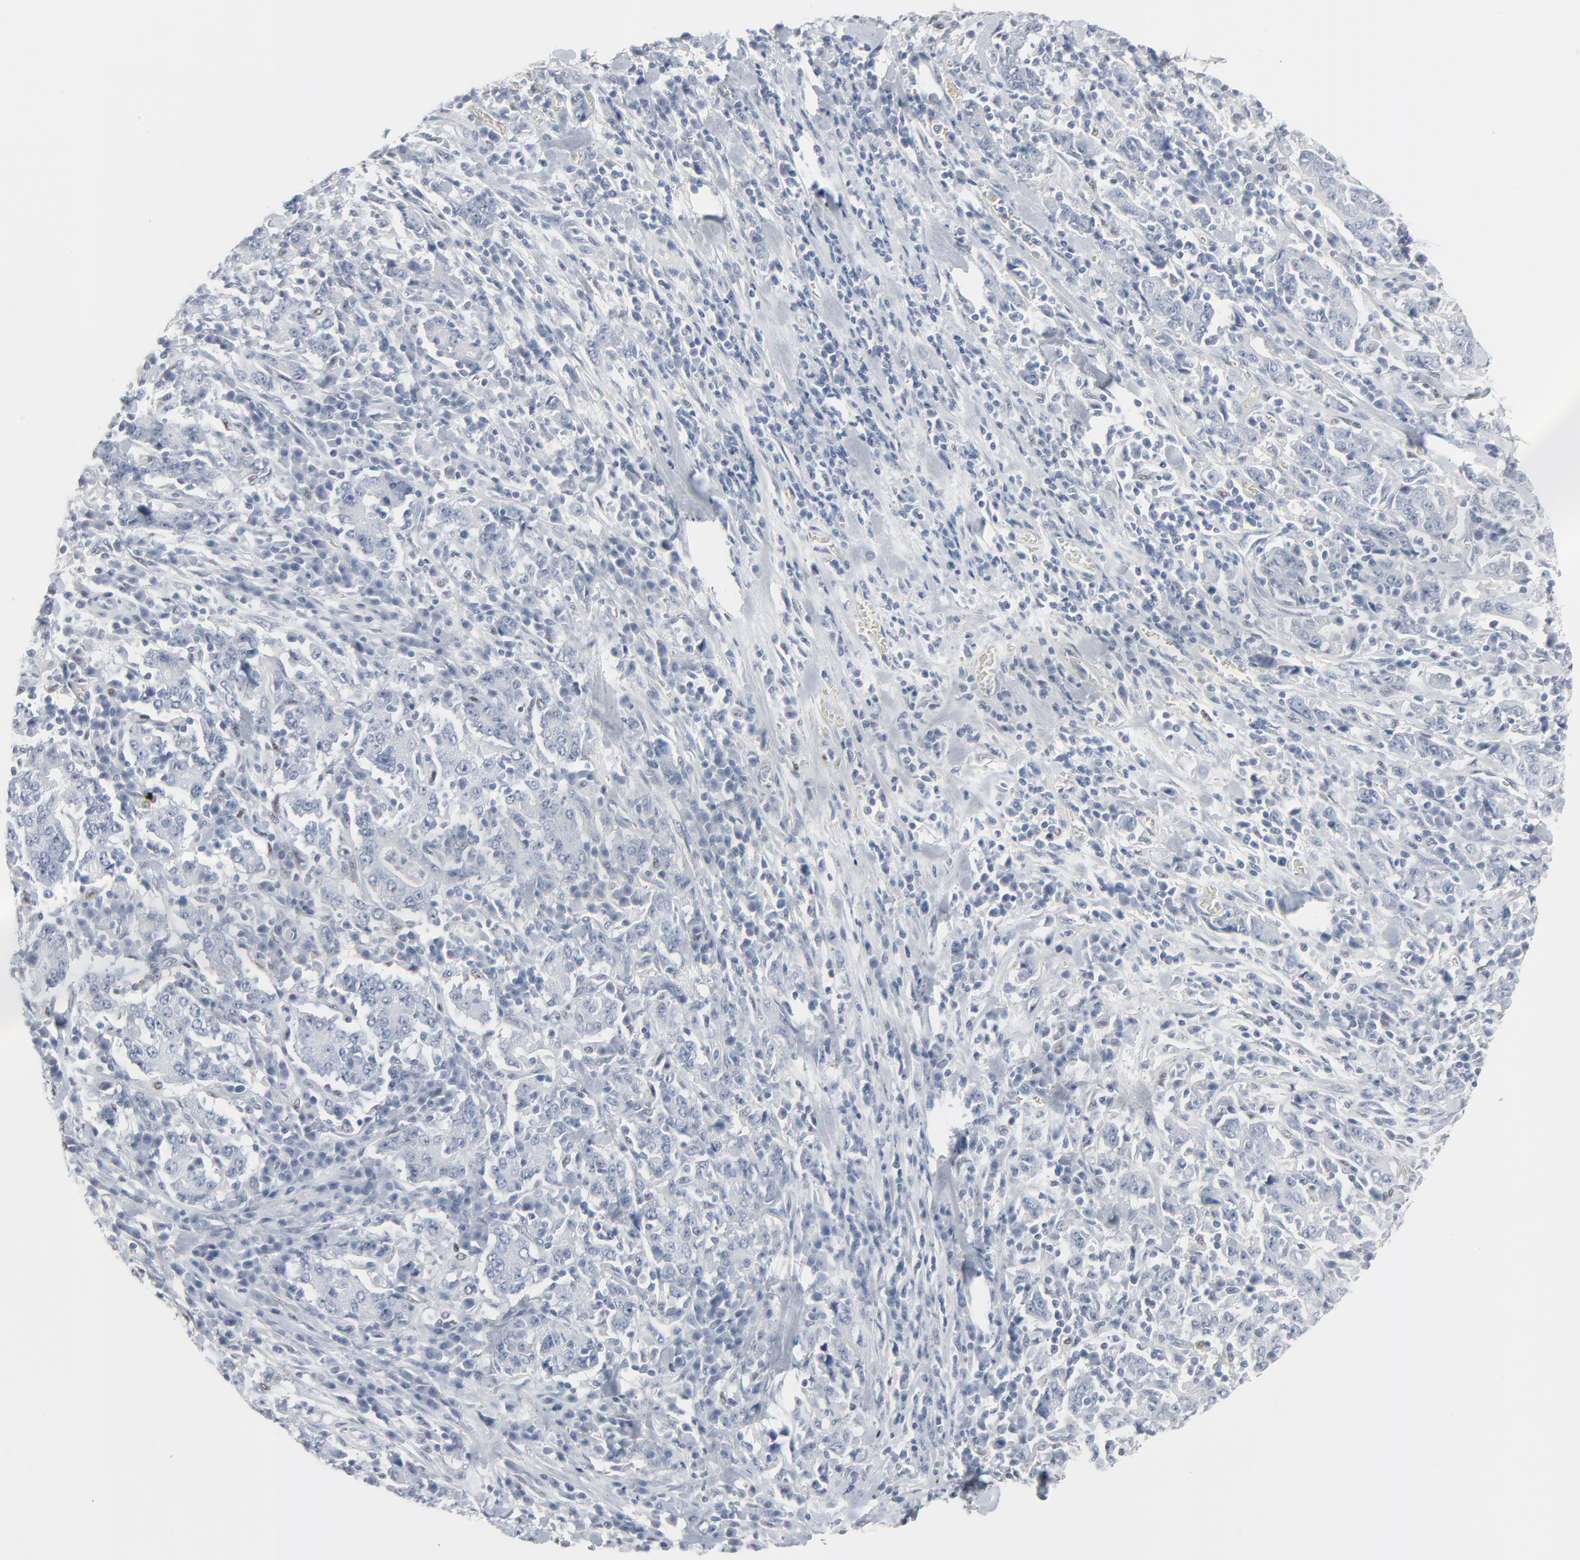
{"staining": {"intensity": "negative", "quantity": "none", "location": "none"}, "tissue": "stomach cancer", "cell_type": "Tumor cells", "image_type": "cancer", "snomed": [{"axis": "morphology", "description": "Normal tissue, NOS"}, {"axis": "morphology", "description": "Adenocarcinoma, NOS"}, {"axis": "topography", "description": "Stomach, upper"}, {"axis": "topography", "description": "Stomach"}], "caption": "Tumor cells show no significant protein expression in stomach cancer.", "gene": "MITF", "patient": {"sex": "male", "age": 59}}